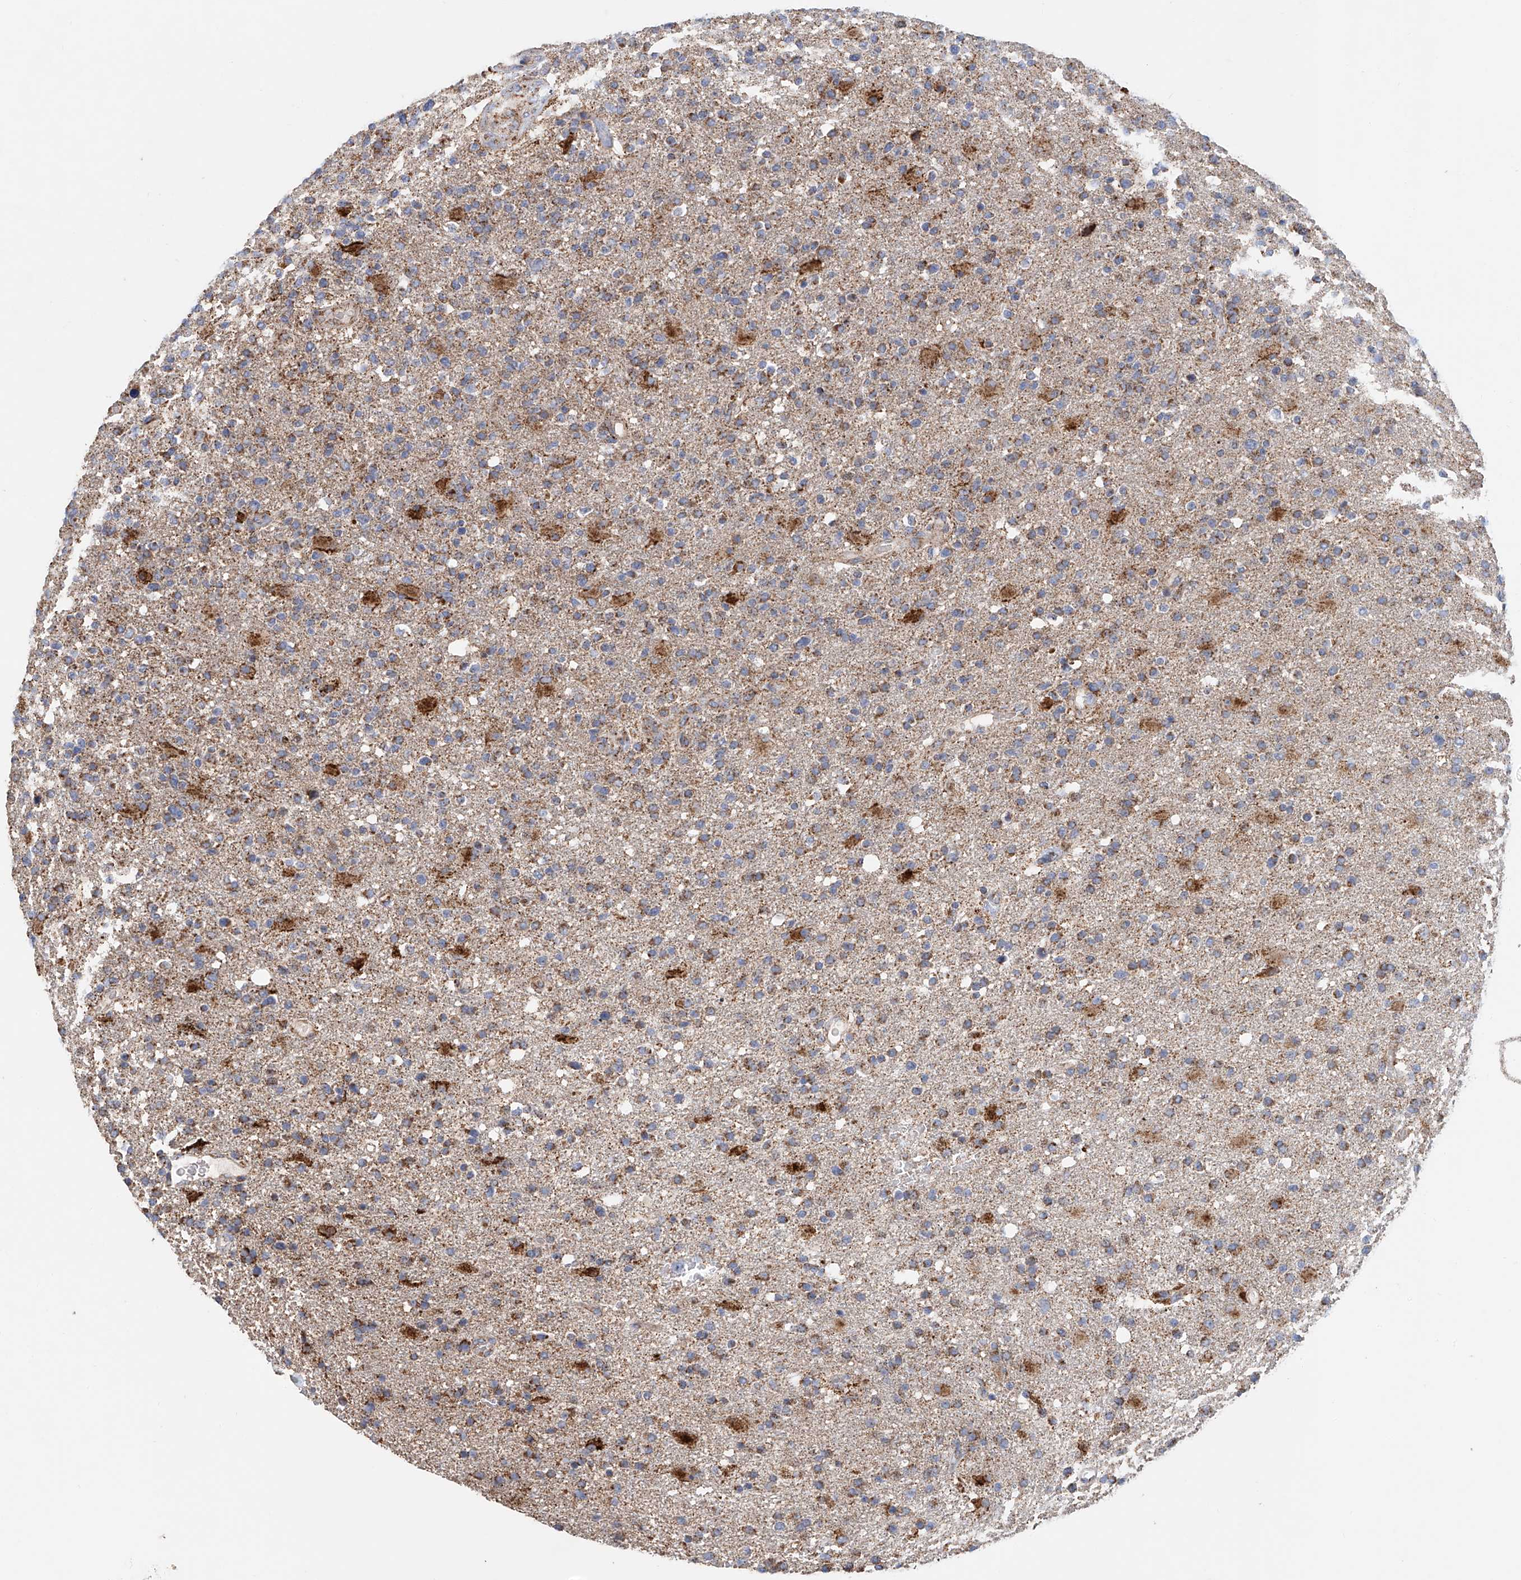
{"staining": {"intensity": "moderate", "quantity": ">75%", "location": "cytoplasmic/membranous"}, "tissue": "glioma", "cell_type": "Tumor cells", "image_type": "cancer", "snomed": [{"axis": "morphology", "description": "Glioma, malignant, High grade"}, {"axis": "topography", "description": "Brain"}], "caption": "Tumor cells demonstrate medium levels of moderate cytoplasmic/membranous positivity in about >75% of cells in glioma. The protein is shown in brown color, while the nuclei are stained blue.", "gene": "MCL1", "patient": {"sex": "male", "age": 72}}